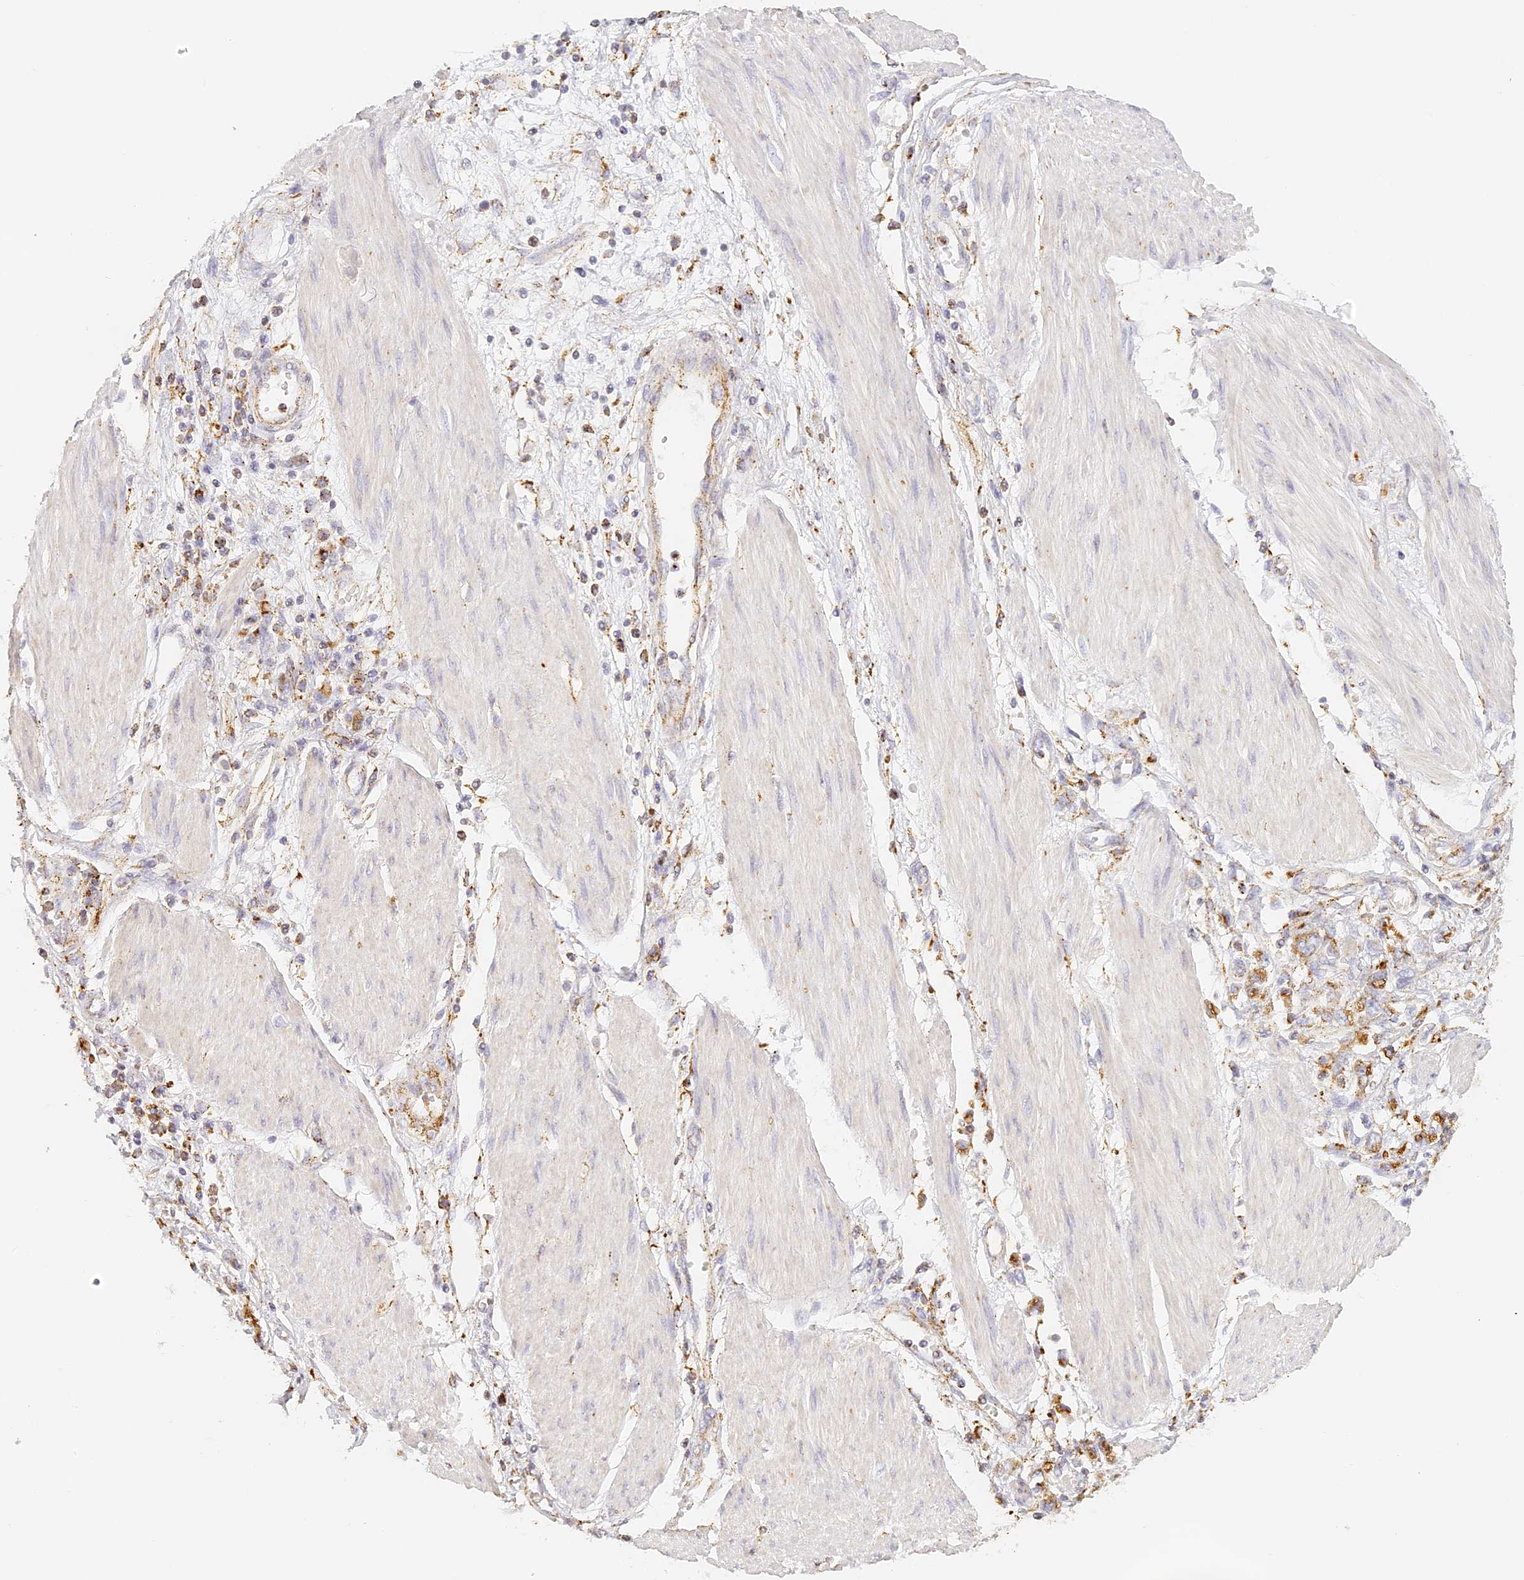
{"staining": {"intensity": "moderate", "quantity": ">75%", "location": "cytoplasmic/membranous"}, "tissue": "stomach cancer", "cell_type": "Tumor cells", "image_type": "cancer", "snomed": [{"axis": "morphology", "description": "Adenocarcinoma, NOS"}, {"axis": "topography", "description": "Stomach"}], "caption": "Protein staining reveals moderate cytoplasmic/membranous expression in about >75% of tumor cells in stomach cancer (adenocarcinoma). The staining is performed using DAB (3,3'-diaminobenzidine) brown chromogen to label protein expression. The nuclei are counter-stained blue using hematoxylin.", "gene": "LAMP2", "patient": {"sex": "female", "age": 76}}